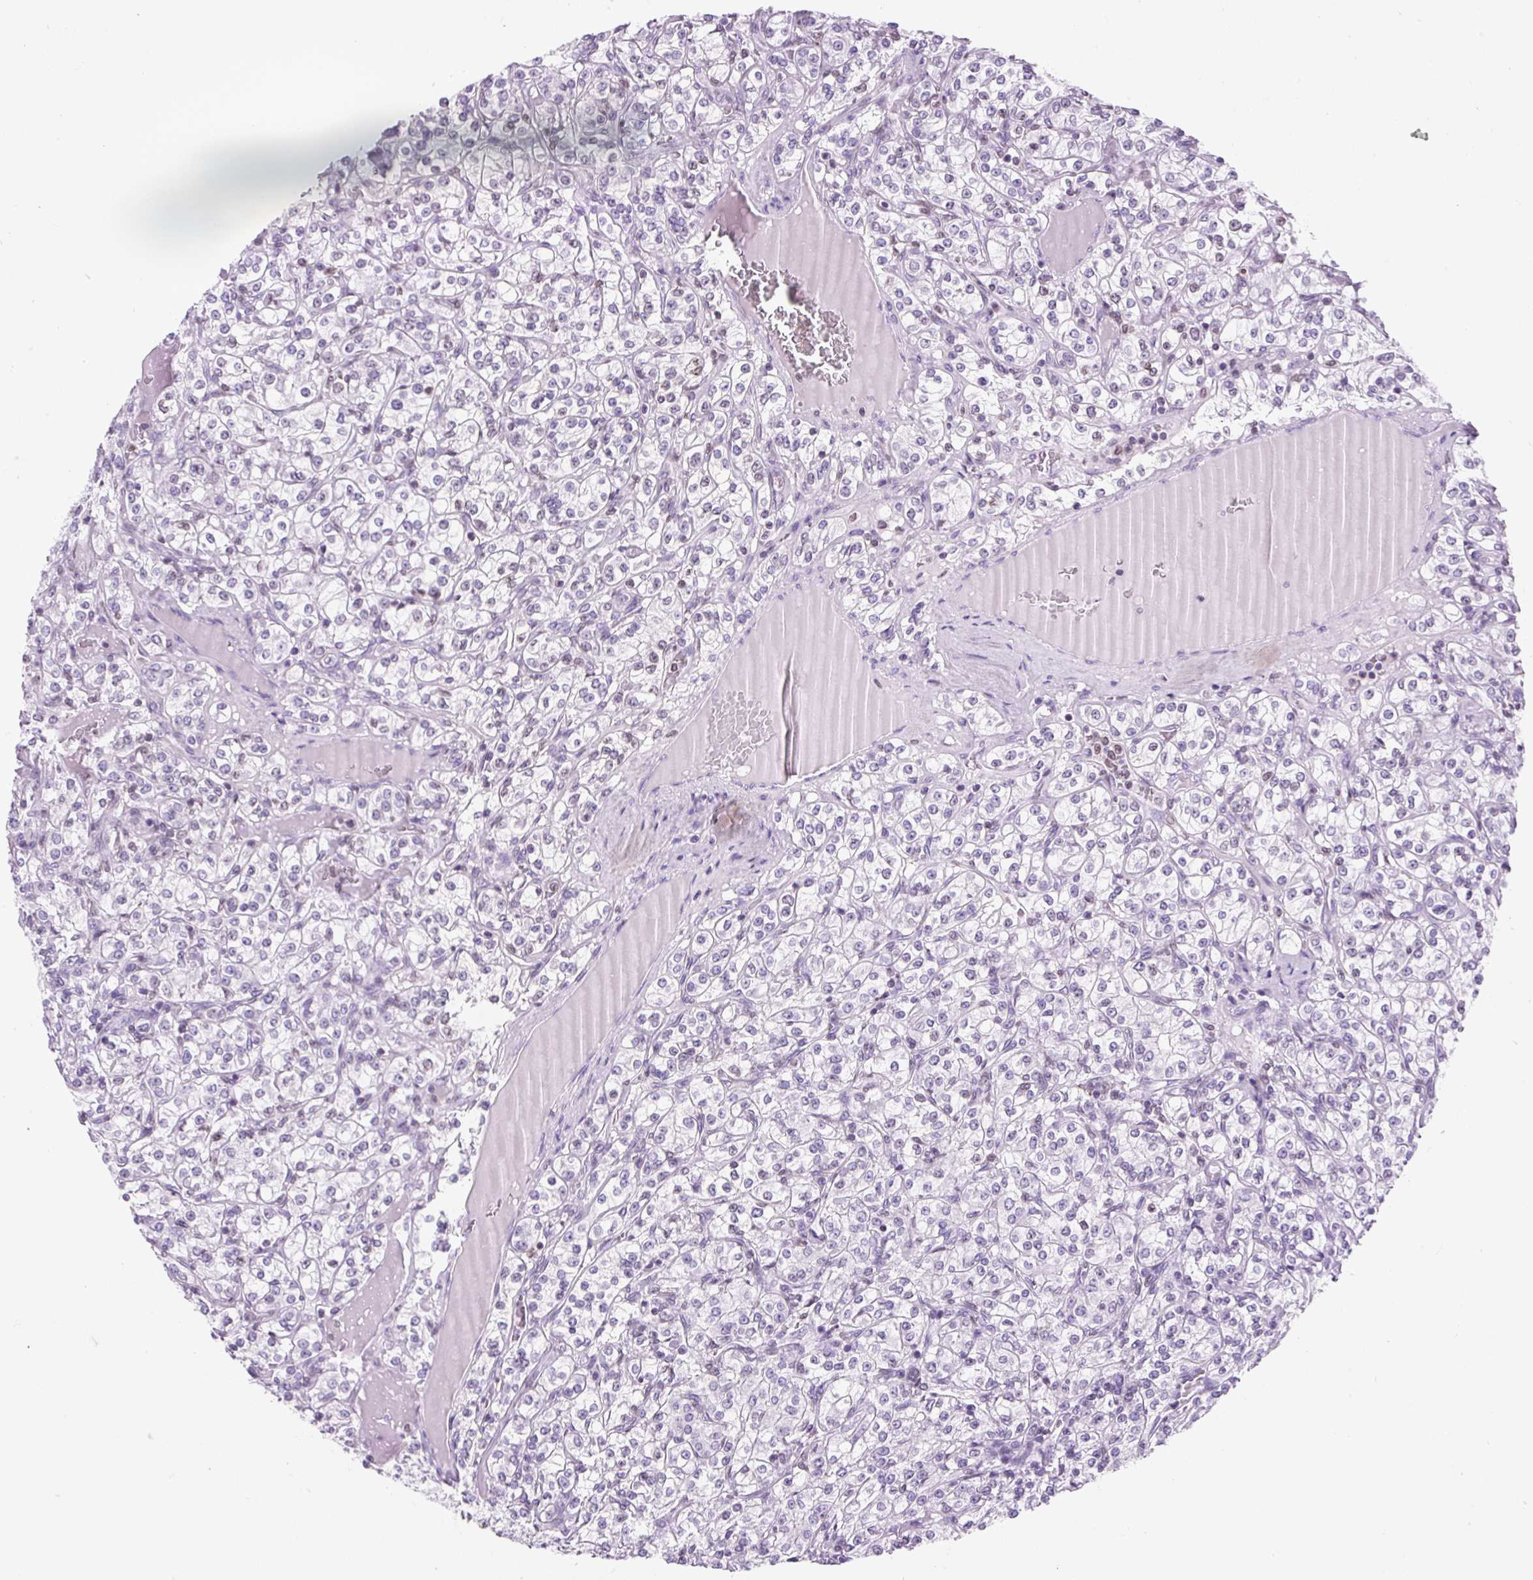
{"staining": {"intensity": "negative", "quantity": "none", "location": "none"}, "tissue": "renal cancer", "cell_type": "Tumor cells", "image_type": "cancer", "snomed": [{"axis": "morphology", "description": "Adenocarcinoma, NOS"}, {"axis": "topography", "description": "Kidney"}], "caption": "This is a micrograph of immunohistochemistry (IHC) staining of adenocarcinoma (renal), which shows no expression in tumor cells.", "gene": "VPREB1", "patient": {"sex": "male", "age": 77}}